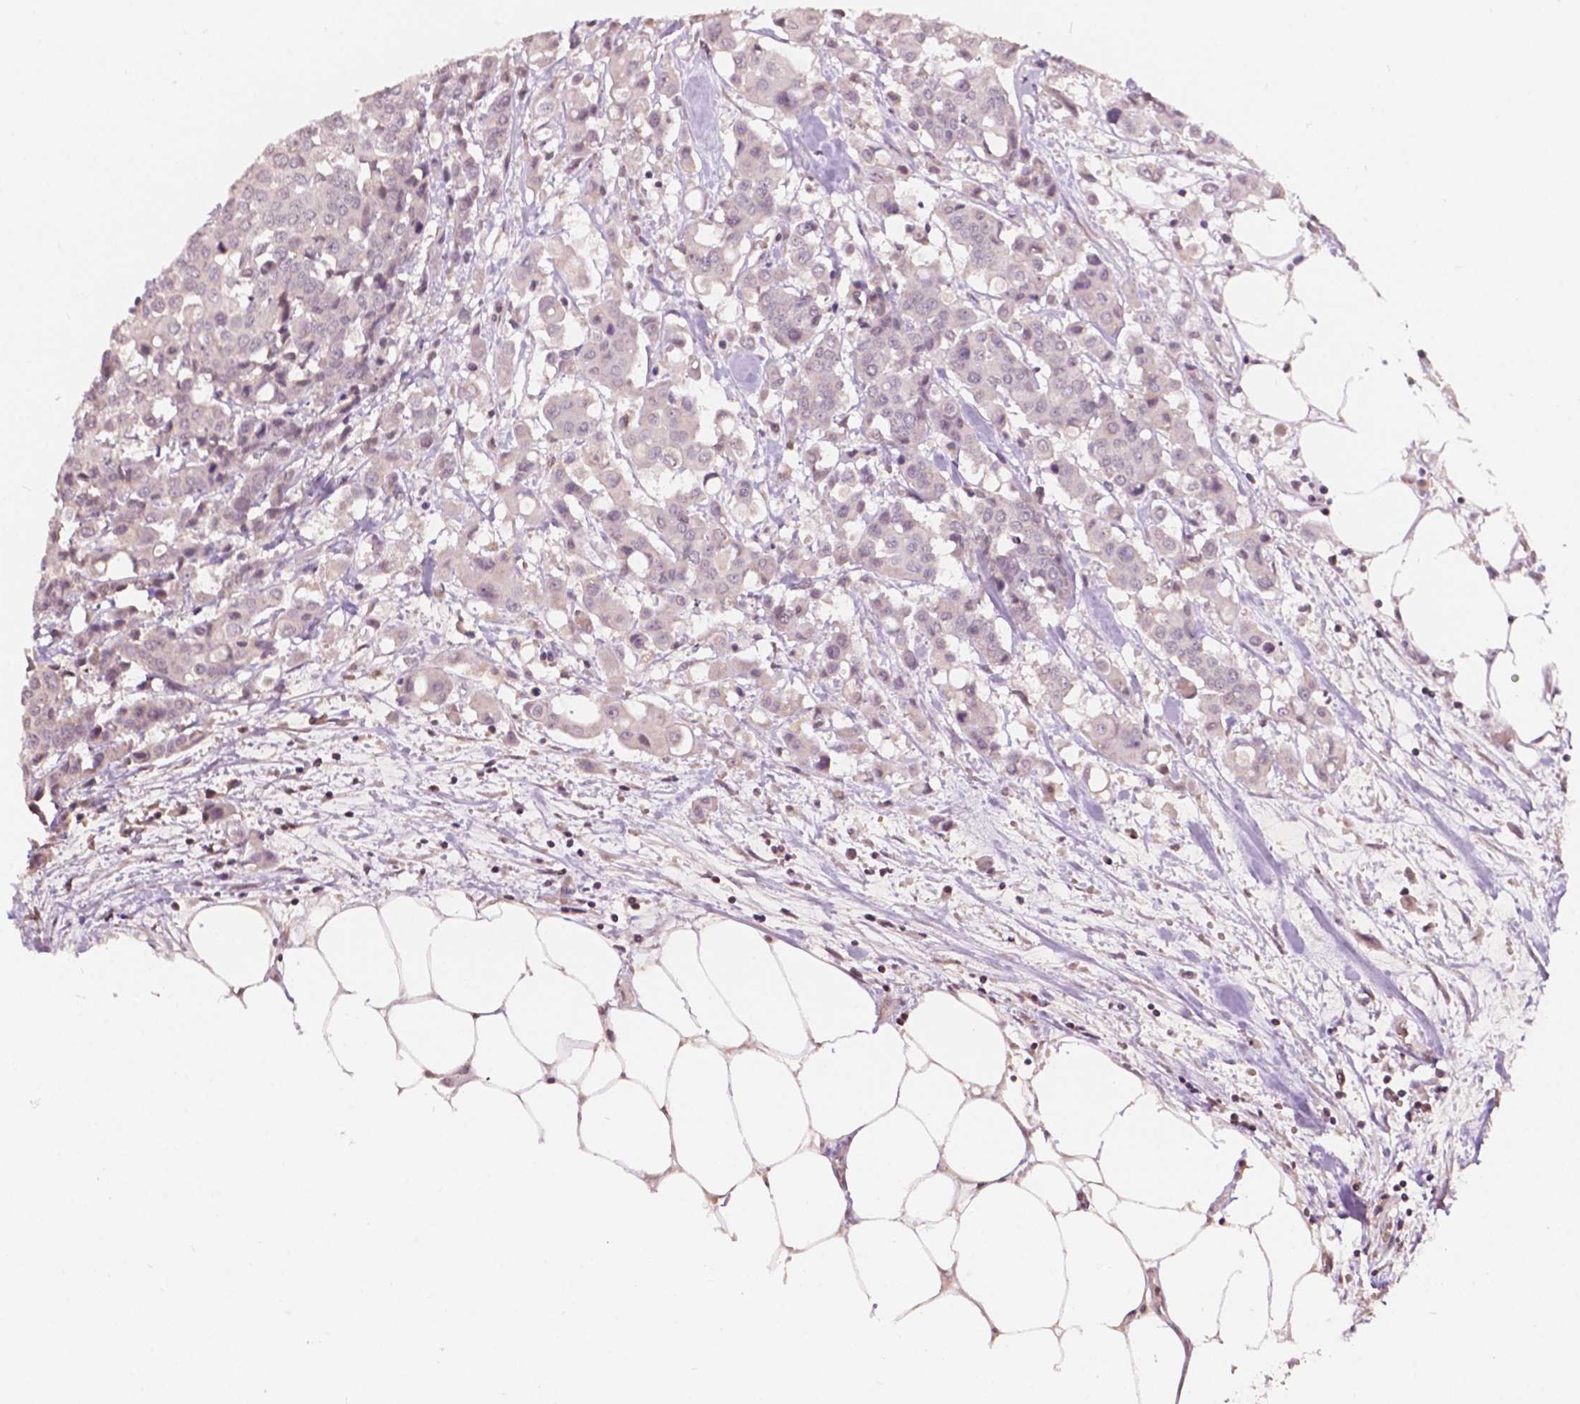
{"staining": {"intensity": "negative", "quantity": "none", "location": "none"}, "tissue": "carcinoid", "cell_type": "Tumor cells", "image_type": "cancer", "snomed": [{"axis": "morphology", "description": "Carcinoid, malignant, NOS"}, {"axis": "topography", "description": "Colon"}], "caption": "Human carcinoid stained for a protein using immunohistochemistry (IHC) demonstrates no positivity in tumor cells.", "gene": "NOS1AP", "patient": {"sex": "male", "age": 81}}